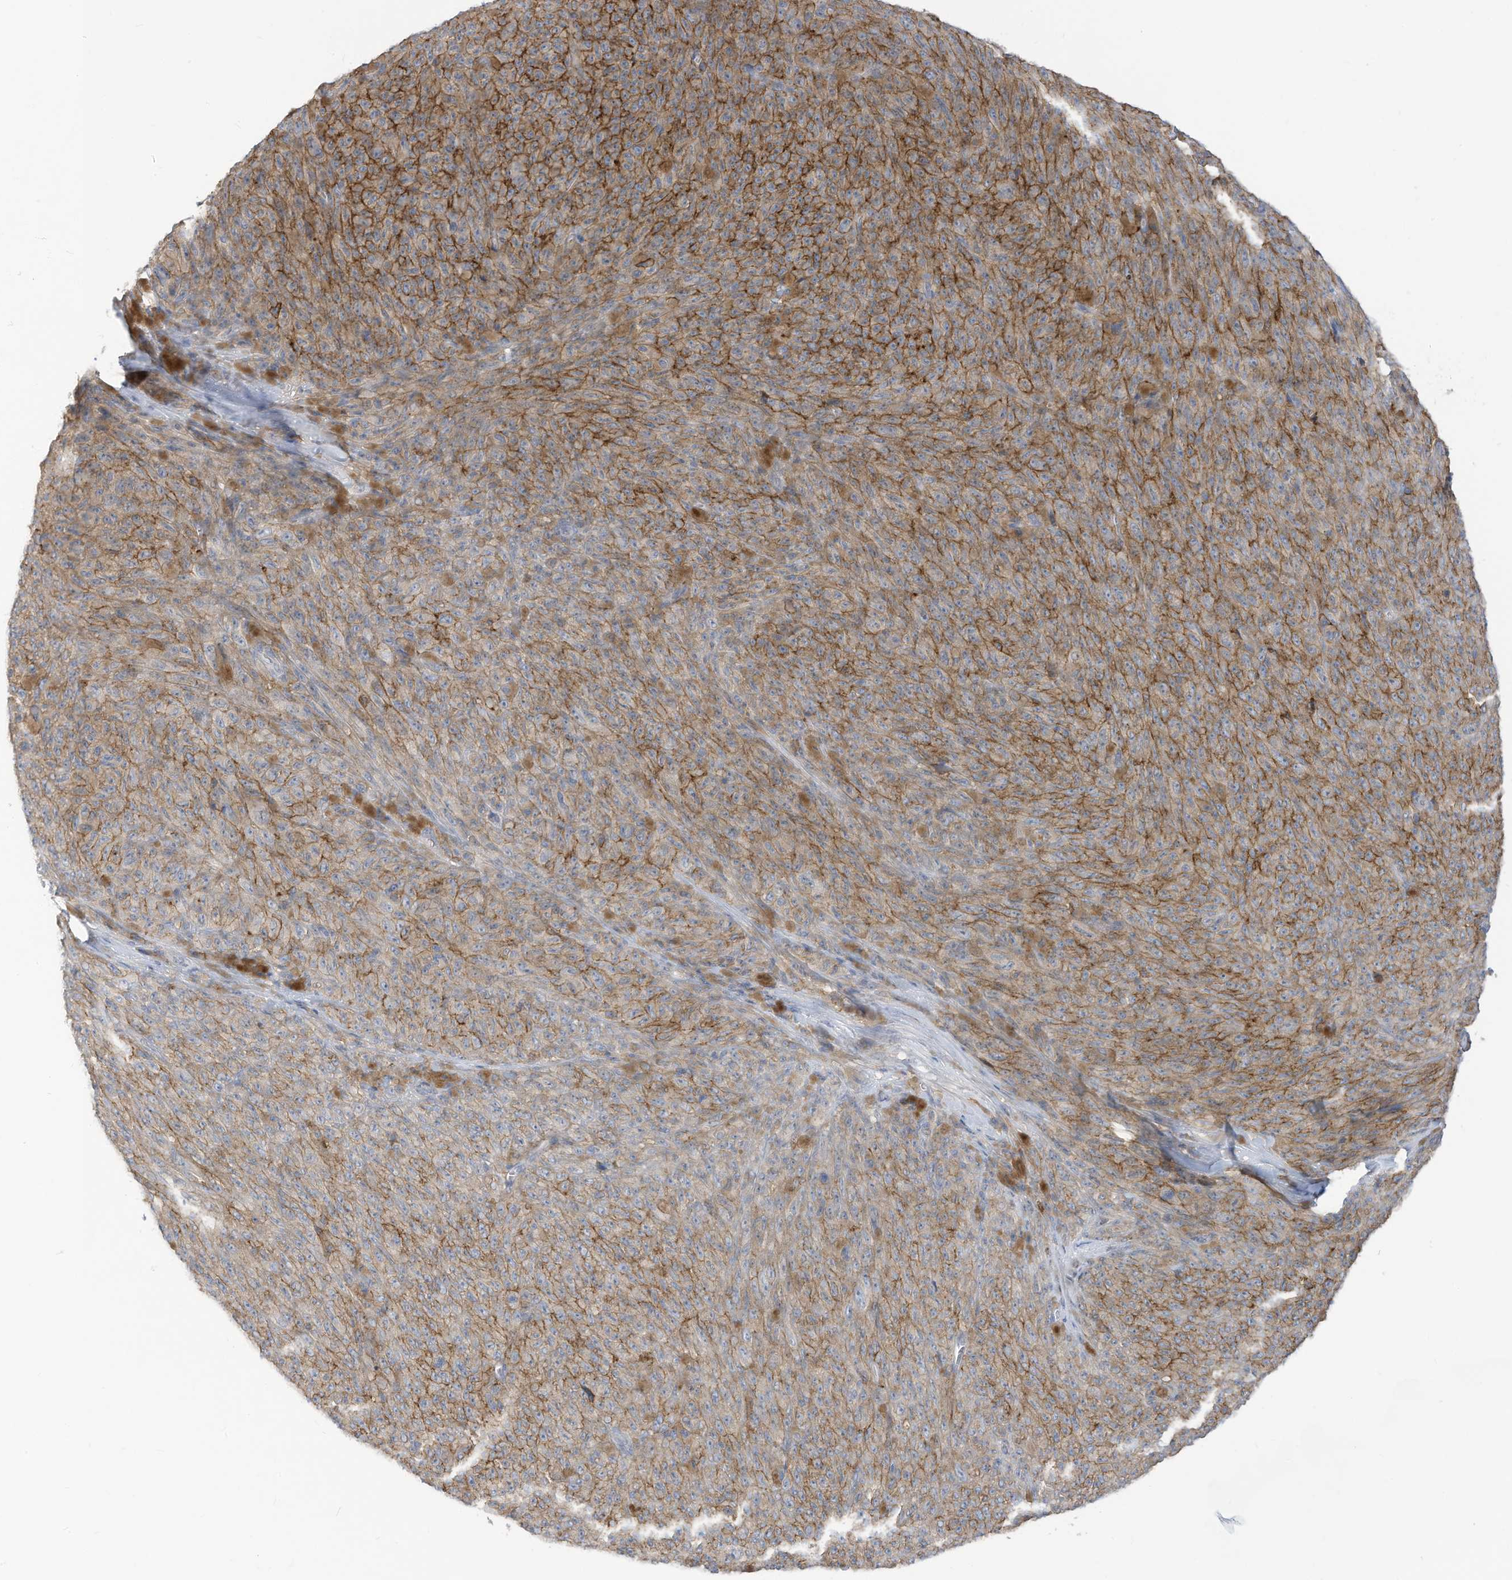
{"staining": {"intensity": "moderate", "quantity": ">75%", "location": "cytoplasmic/membranous"}, "tissue": "melanoma", "cell_type": "Tumor cells", "image_type": "cancer", "snomed": [{"axis": "morphology", "description": "Malignant melanoma, NOS"}, {"axis": "topography", "description": "Skin"}], "caption": "Immunohistochemical staining of human malignant melanoma displays moderate cytoplasmic/membranous protein expression in approximately >75% of tumor cells.", "gene": "SLC1A5", "patient": {"sex": "female", "age": 82}}